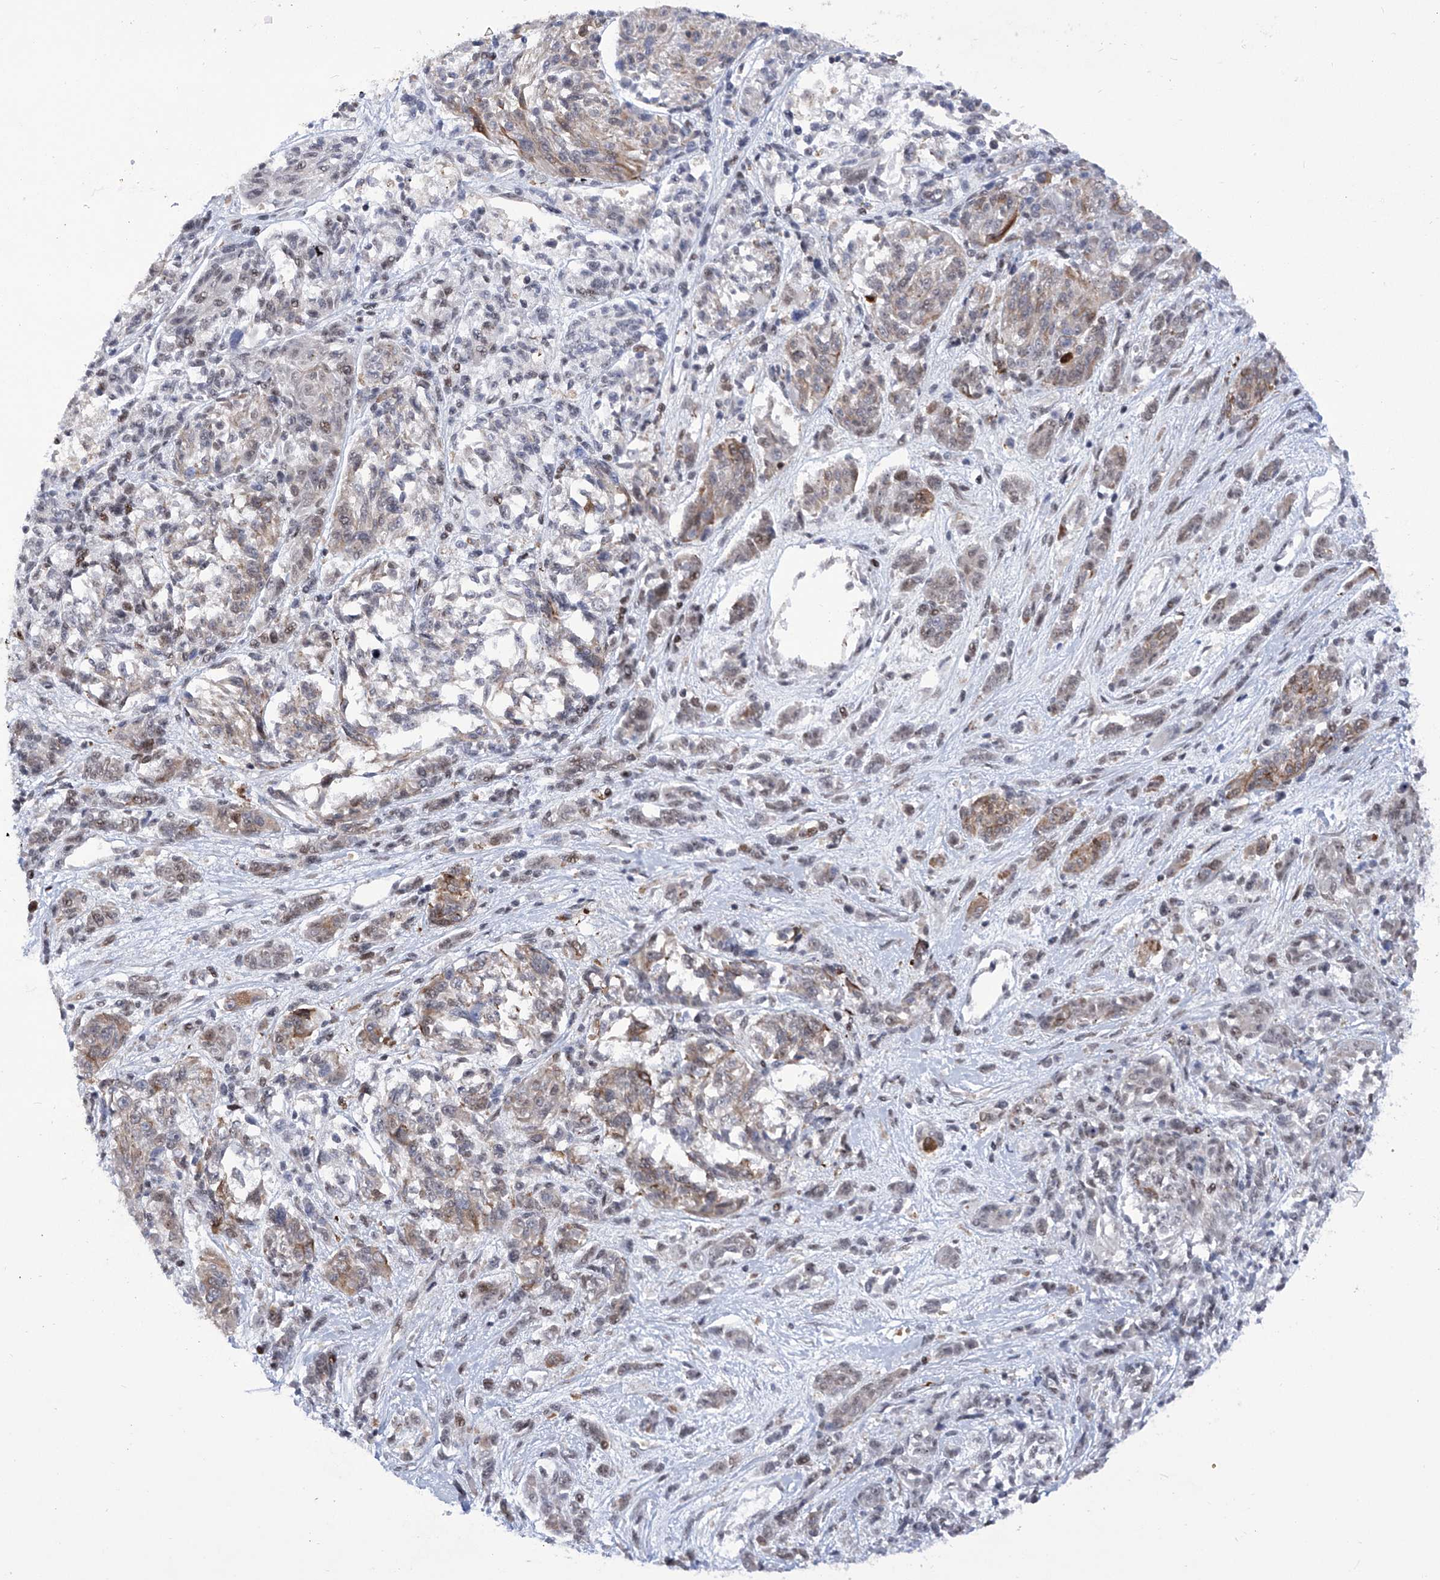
{"staining": {"intensity": "weak", "quantity": "25%-75%", "location": "cytoplasmic/membranous,nuclear"}, "tissue": "melanoma", "cell_type": "Tumor cells", "image_type": "cancer", "snomed": [{"axis": "morphology", "description": "Malignant melanoma, NOS"}, {"axis": "topography", "description": "Skin"}], "caption": "An immunohistochemistry image of neoplastic tissue is shown. Protein staining in brown labels weak cytoplasmic/membranous and nuclear positivity in malignant melanoma within tumor cells.", "gene": "CEP290", "patient": {"sex": "male", "age": 53}}